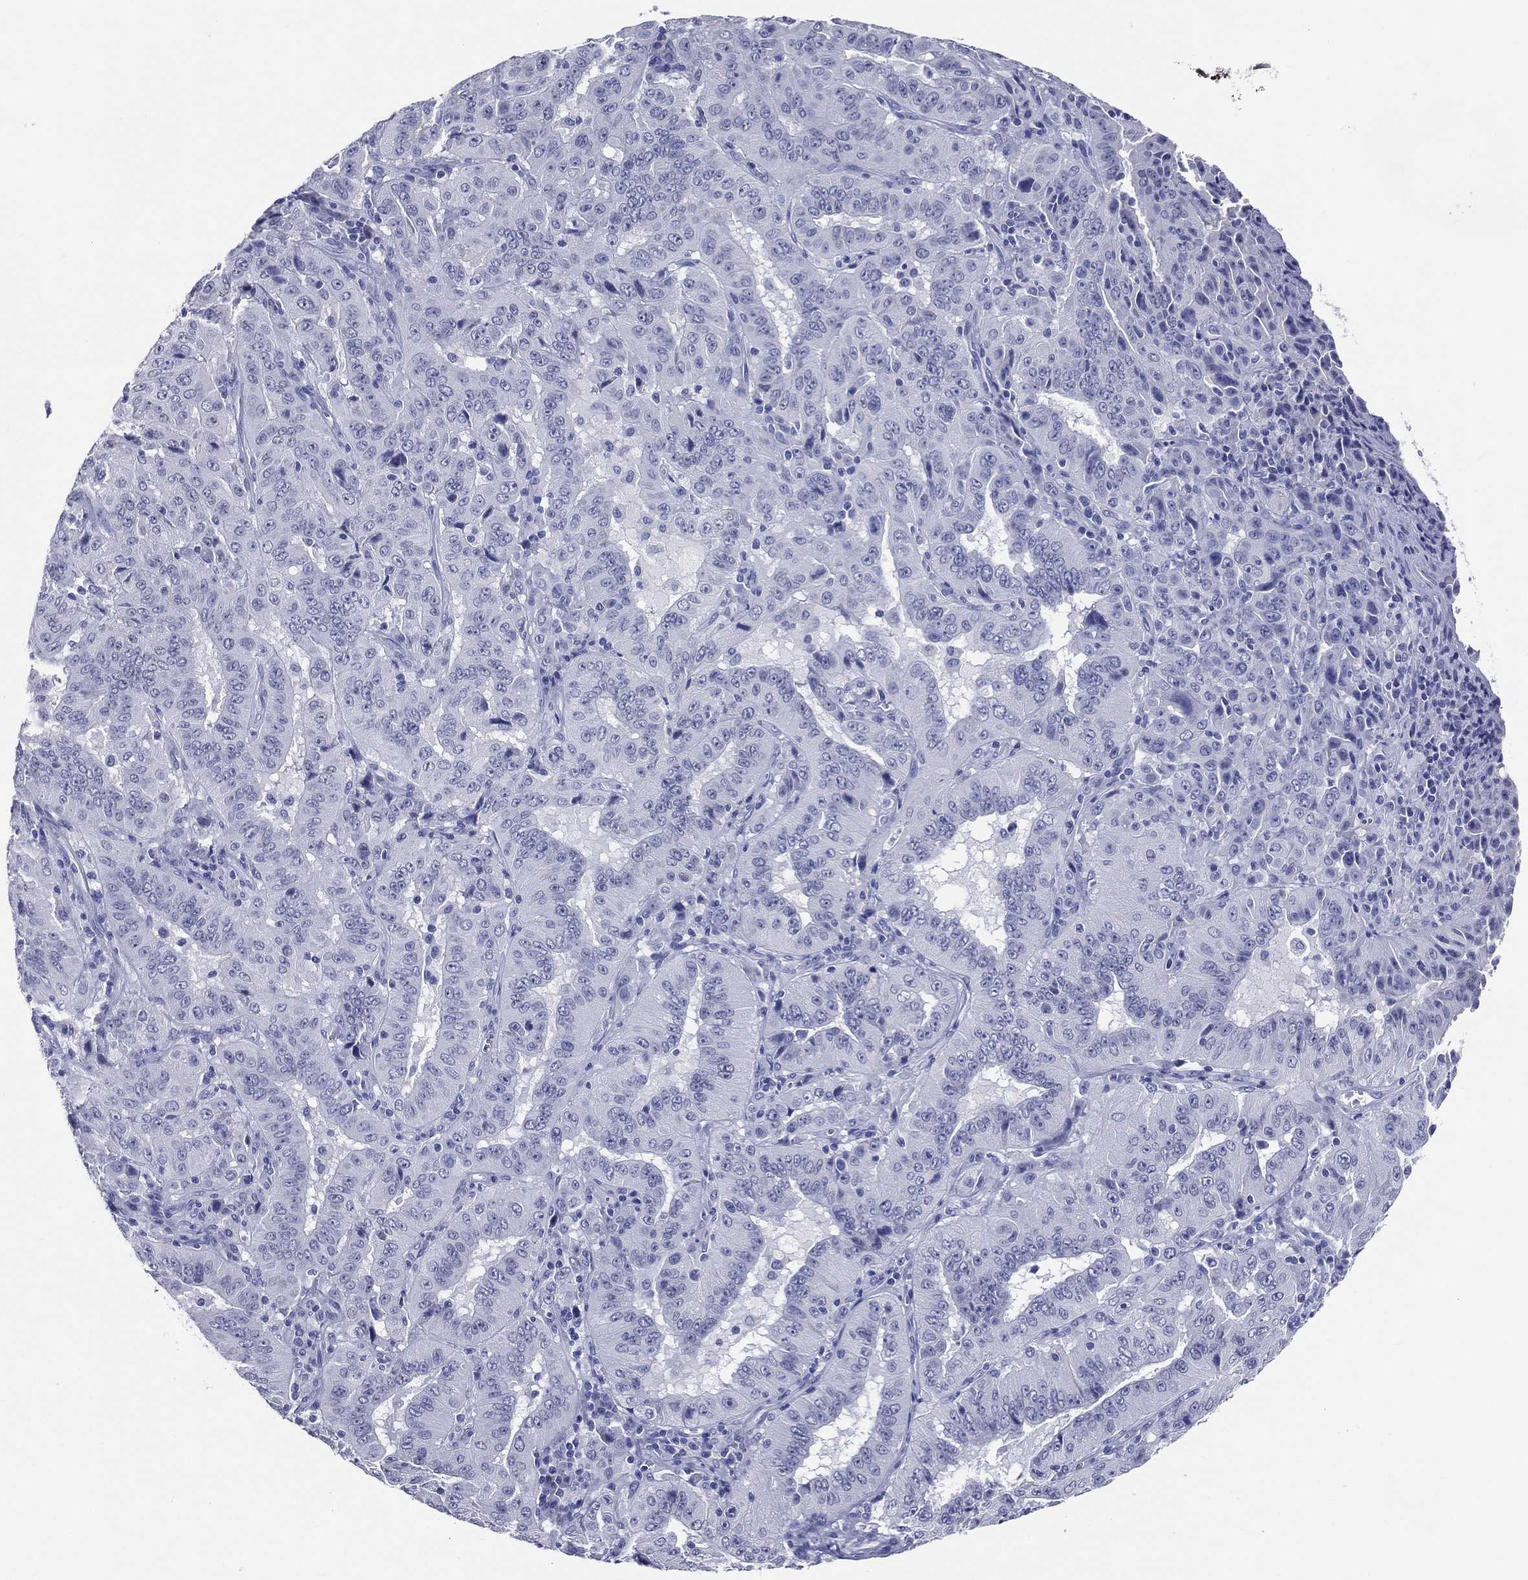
{"staining": {"intensity": "negative", "quantity": "none", "location": "none"}, "tissue": "pancreatic cancer", "cell_type": "Tumor cells", "image_type": "cancer", "snomed": [{"axis": "morphology", "description": "Adenocarcinoma, NOS"}, {"axis": "topography", "description": "Pancreas"}], "caption": "Tumor cells show no significant protein expression in adenocarcinoma (pancreatic).", "gene": "TFAP2A", "patient": {"sex": "male", "age": 63}}